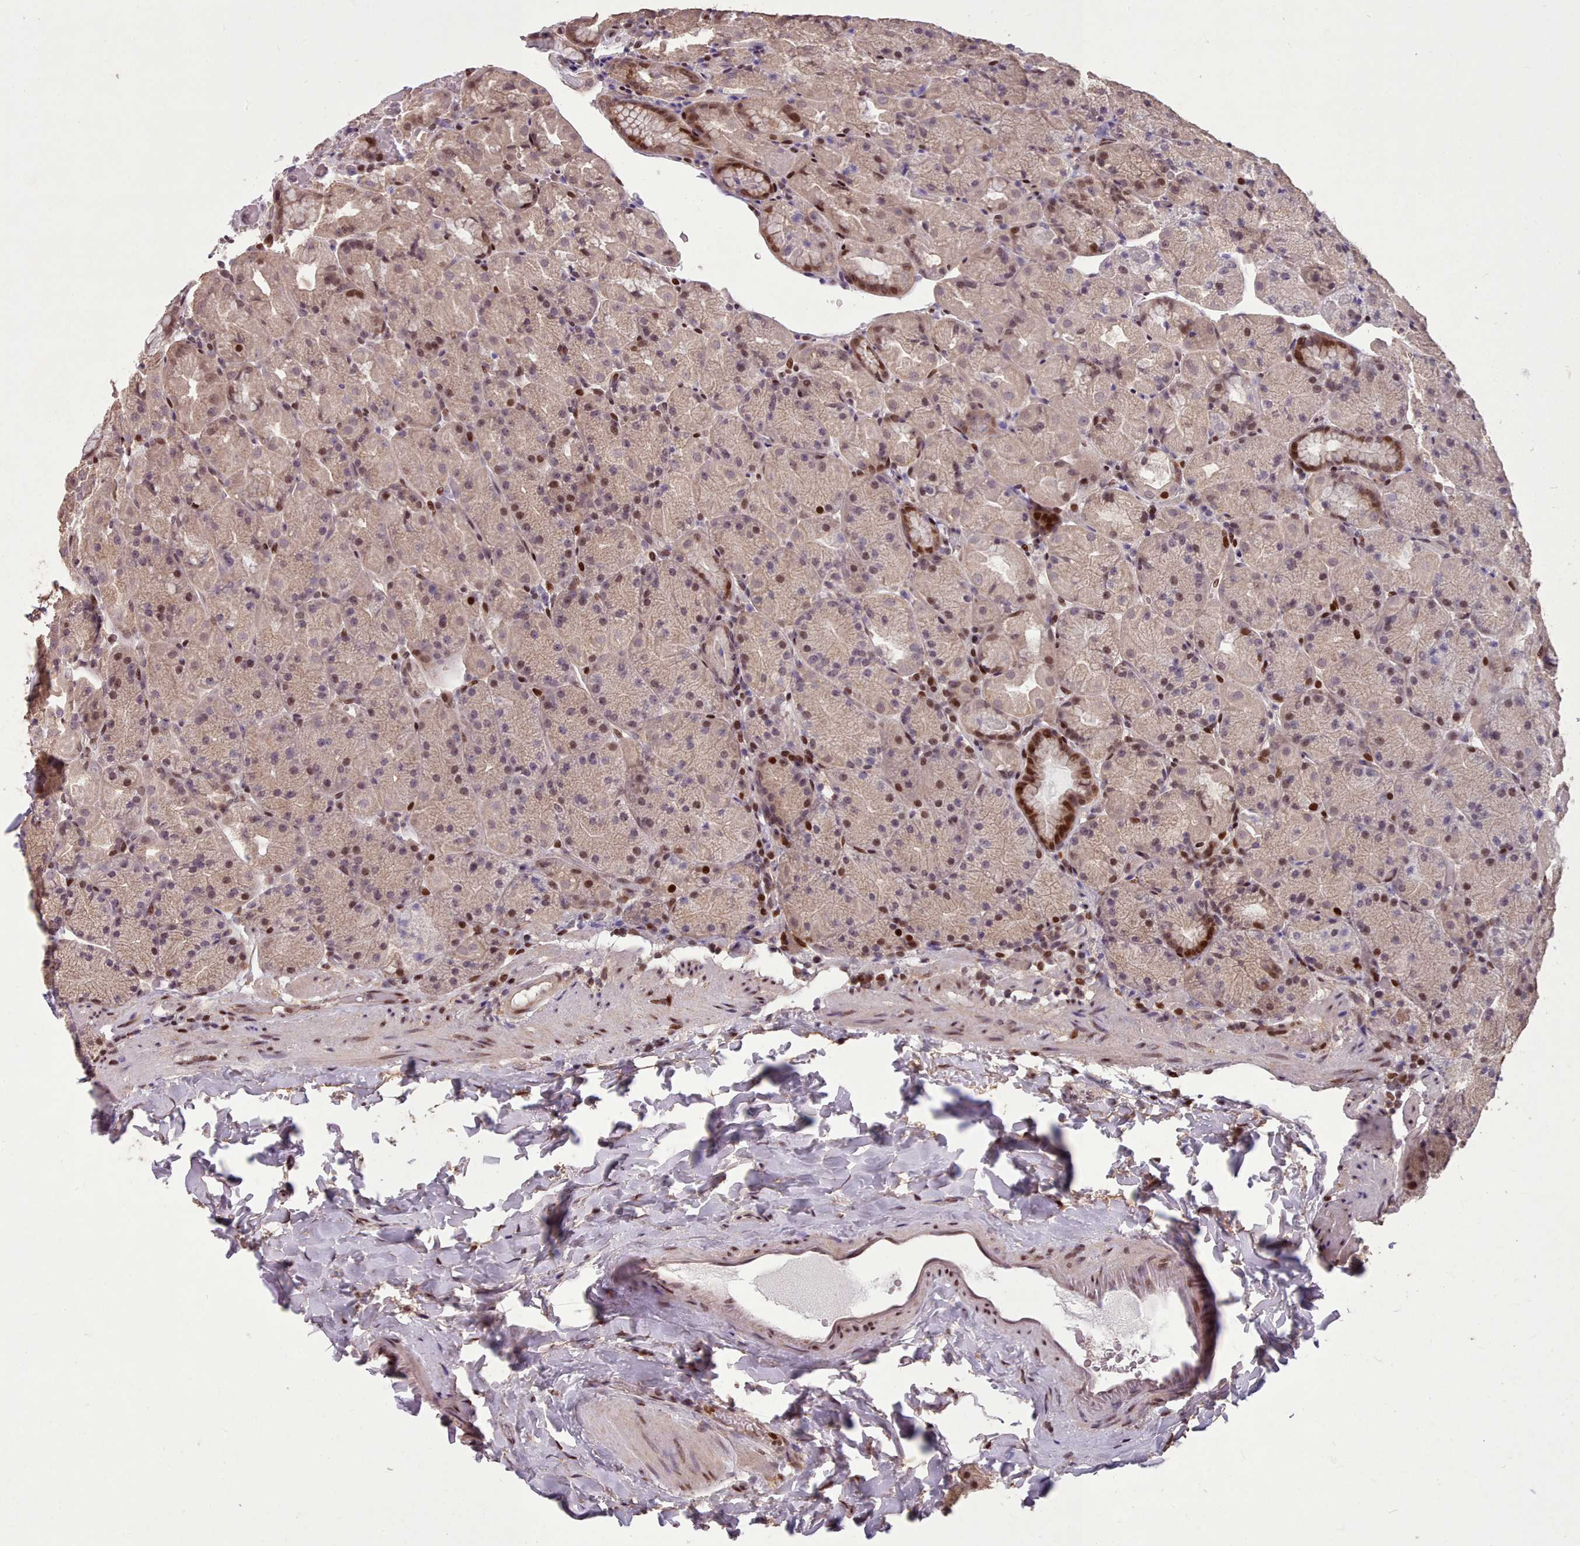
{"staining": {"intensity": "strong", "quantity": "25%-75%", "location": "nuclear"}, "tissue": "stomach", "cell_type": "Glandular cells", "image_type": "normal", "snomed": [{"axis": "morphology", "description": "Normal tissue, NOS"}, {"axis": "topography", "description": "Stomach, upper"}, {"axis": "topography", "description": "Stomach, lower"}], "caption": "Immunohistochemistry staining of benign stomach, which exhibits high levels of strong nuclear staining in about 25%-75% of glandular cells indicating strong nuclear protein staining. The staining was performed using DAB (3,3'-diaminobenzidine) (brown) for protein detection and nuclei were counterstained in hematoxylin (blue).", "gene": "ENSA", "patient": {"sex": "male", "age": 67}}